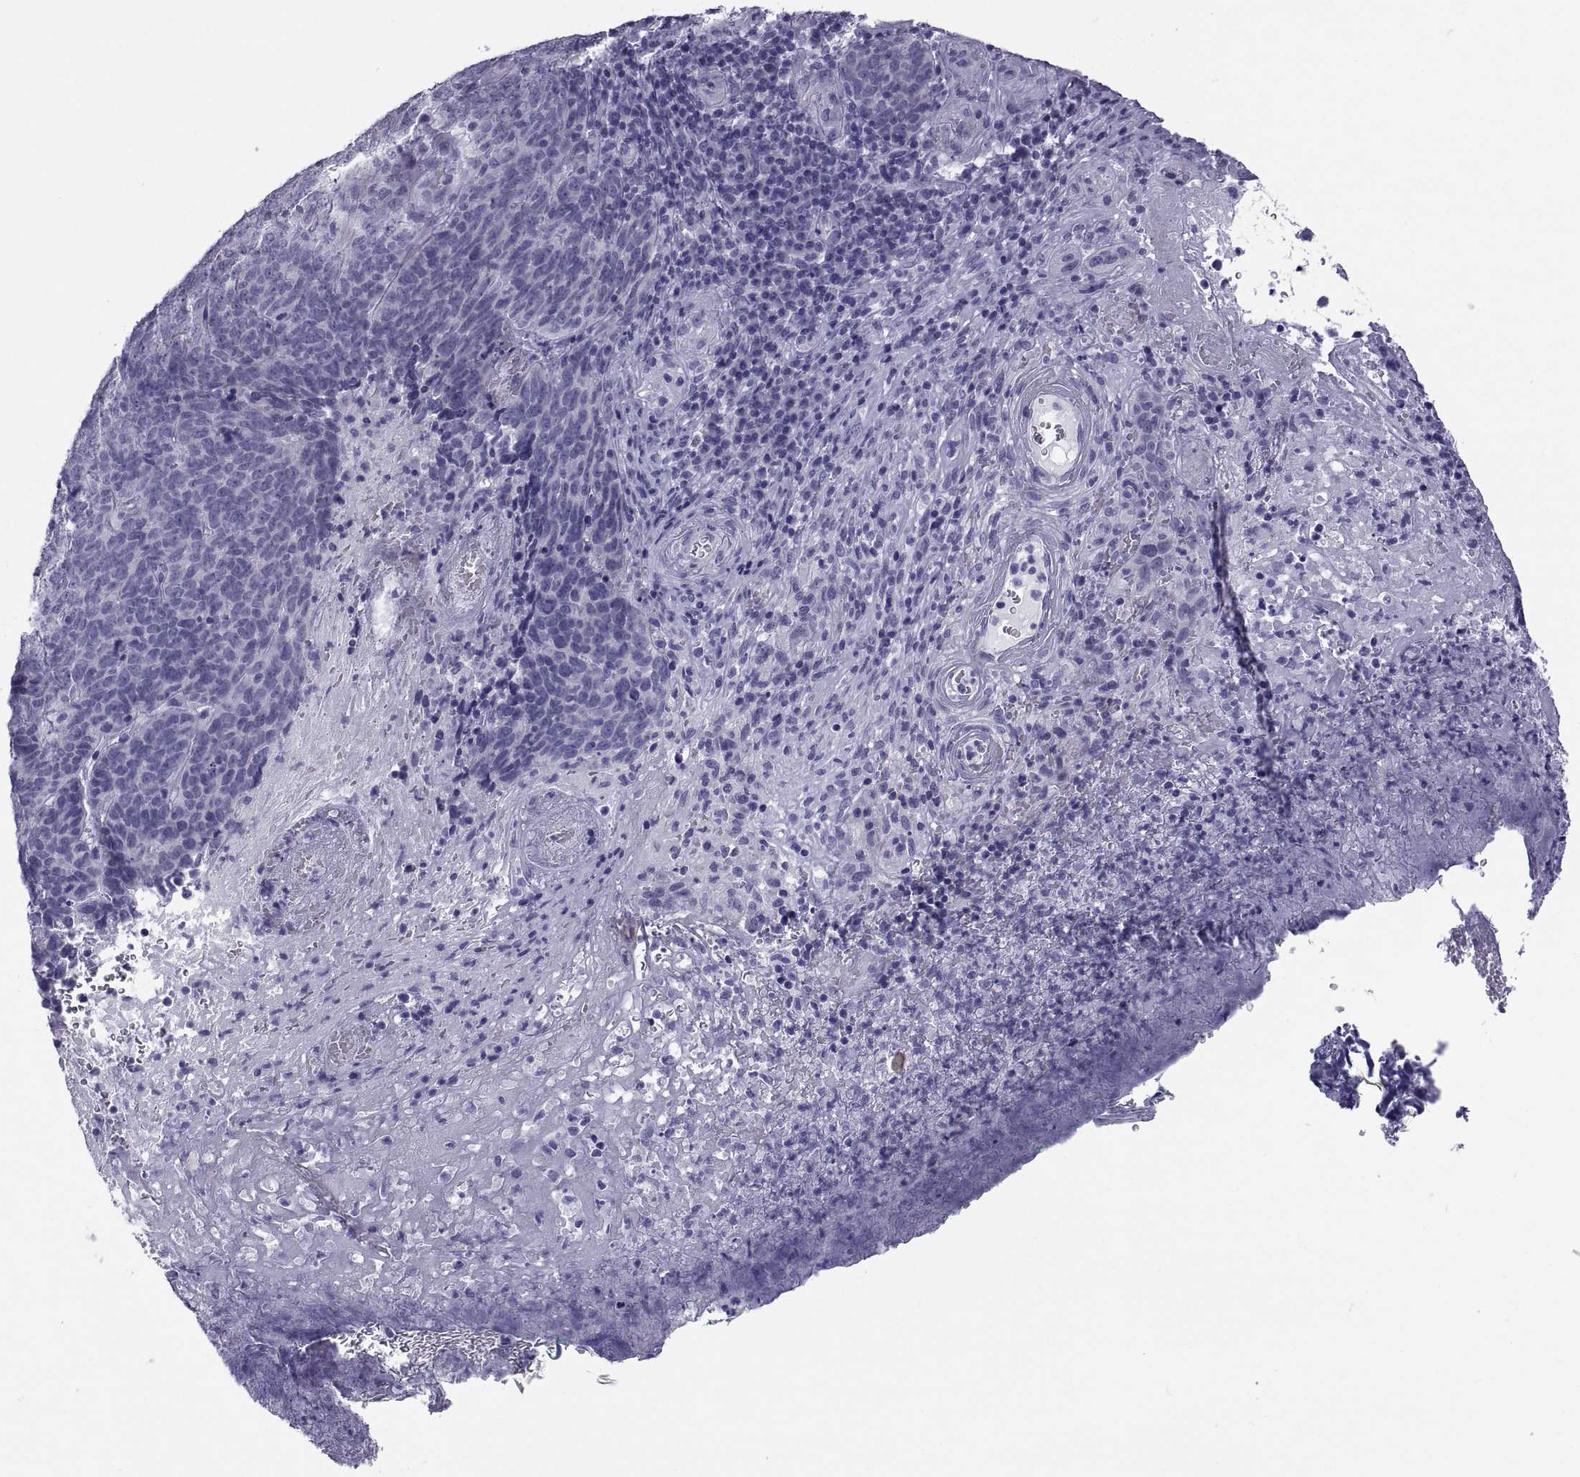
{"staining": {"intensity": "negative", "quantity": "none", "location": "none"}, "tissue": "skin cancer", "cell_type": "Tumor cells", "image_type": "cancer", "snomed": [{"axis": "morphology", "description": "Squamous cell carcinoma, NOS"}, {"axis": "topography", "description": "Skin"}, {"axis": "topography", "description": "Anal"}], "caption": "An immunohistochemistry histopathology image of skin cancer is shown. There is no staining in tumor cells of skin cancer.", "gene": "RNASE12", "patient": {"sex": "female", "age": 51}}